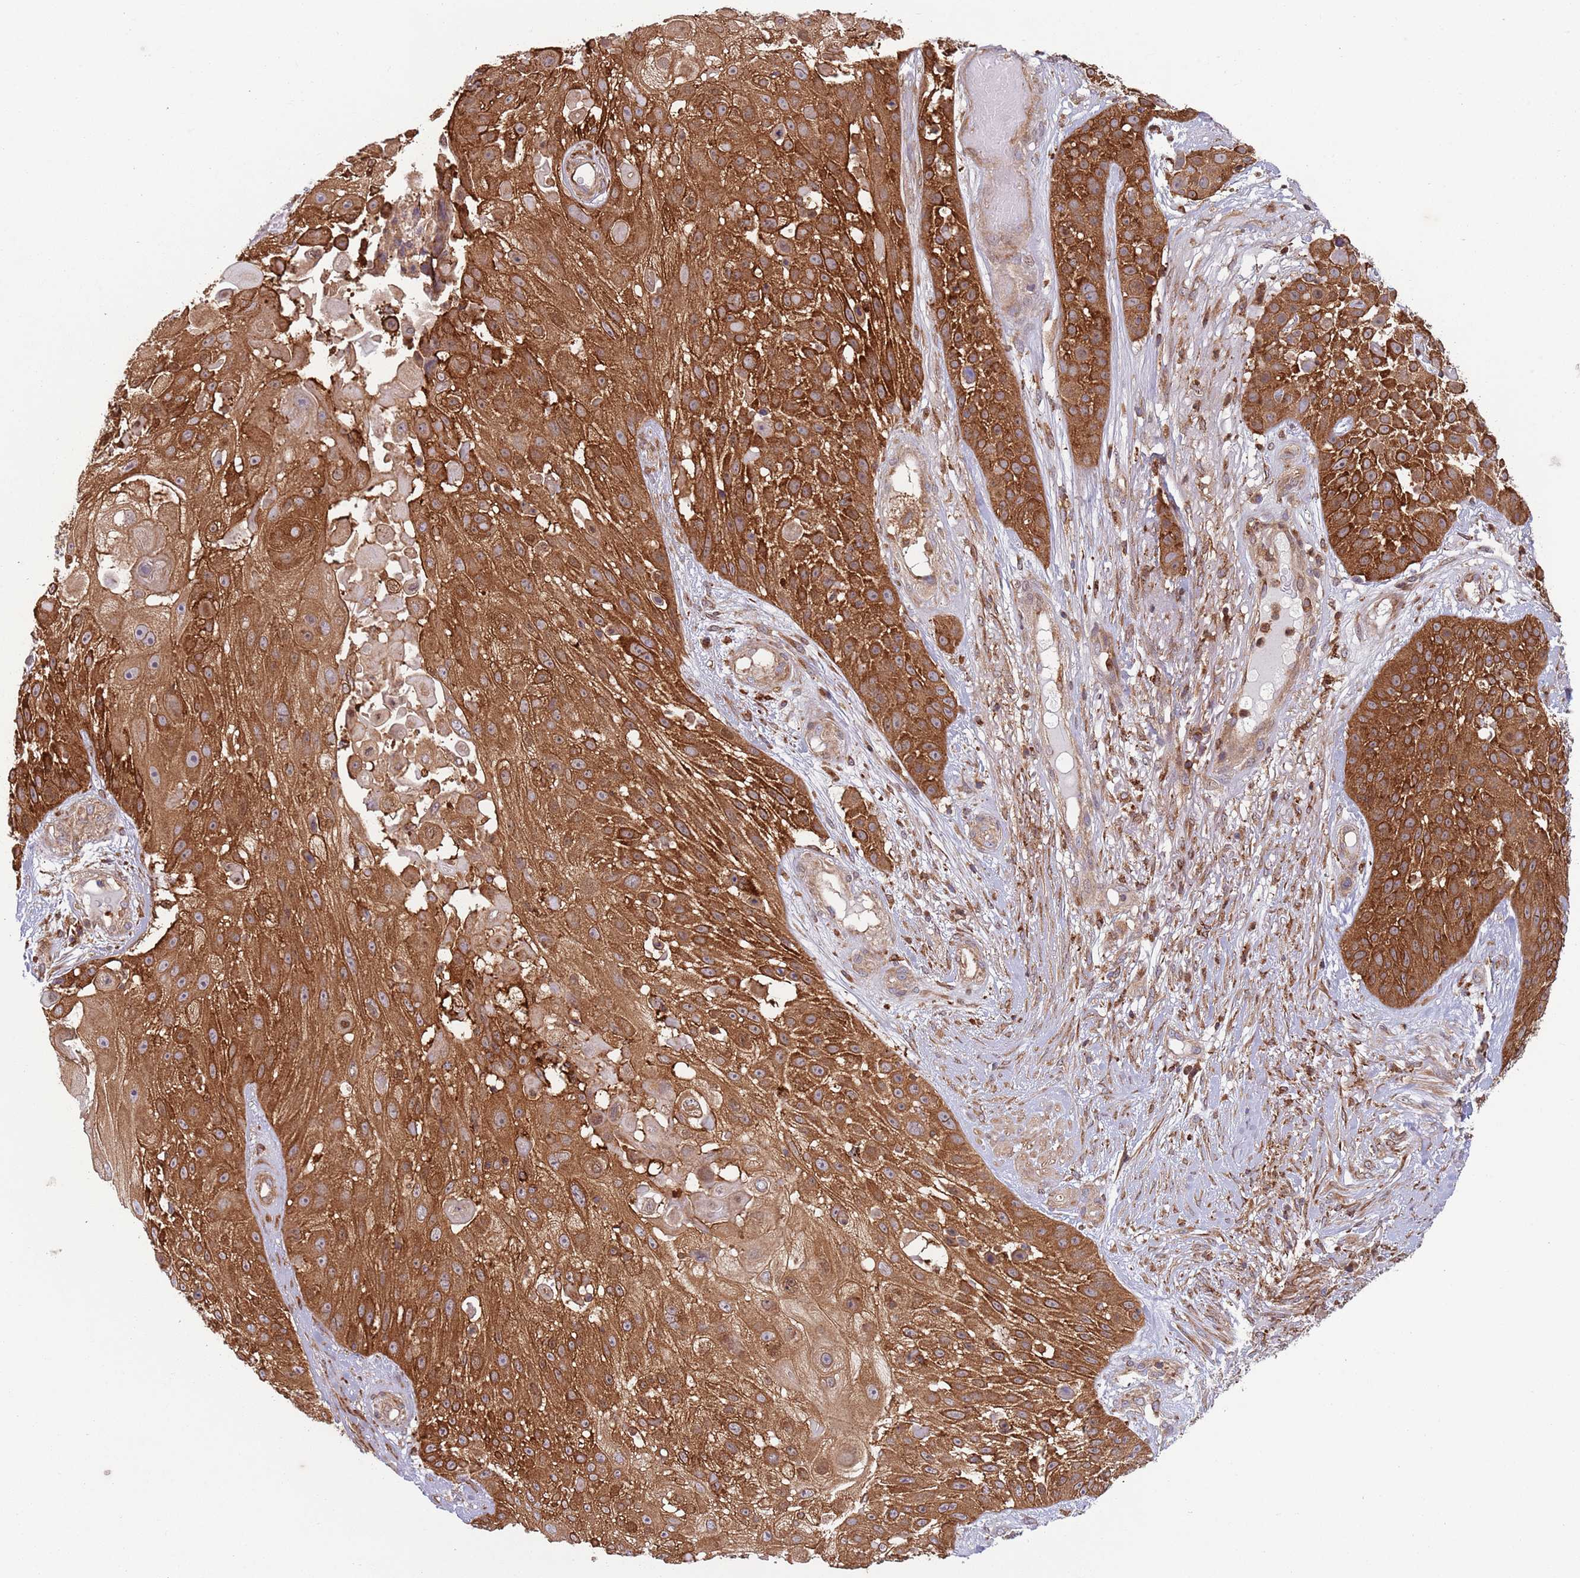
{"staining": {"intensity": "strong", "quantity": ">75%", "location": "cytoplasmic/membranous"}, "tissue": "skin cancer", "cell_type": "Tumor cells", "image_type": "cancer", "snomed": [{"axis": "morphology", "description": "Squamous cell carcinoma, NOS"}, {"axis": "topography", "description": "Skin"}], "caption": "Immunohistochemical staining of skin squamous cell carcinoma exhibits high levels of strong cytoplasmic/membranous expression in about >75% of tumor cells.", "gene": "ZMYM5", "patient": {"sex": "female", "age": 86}}